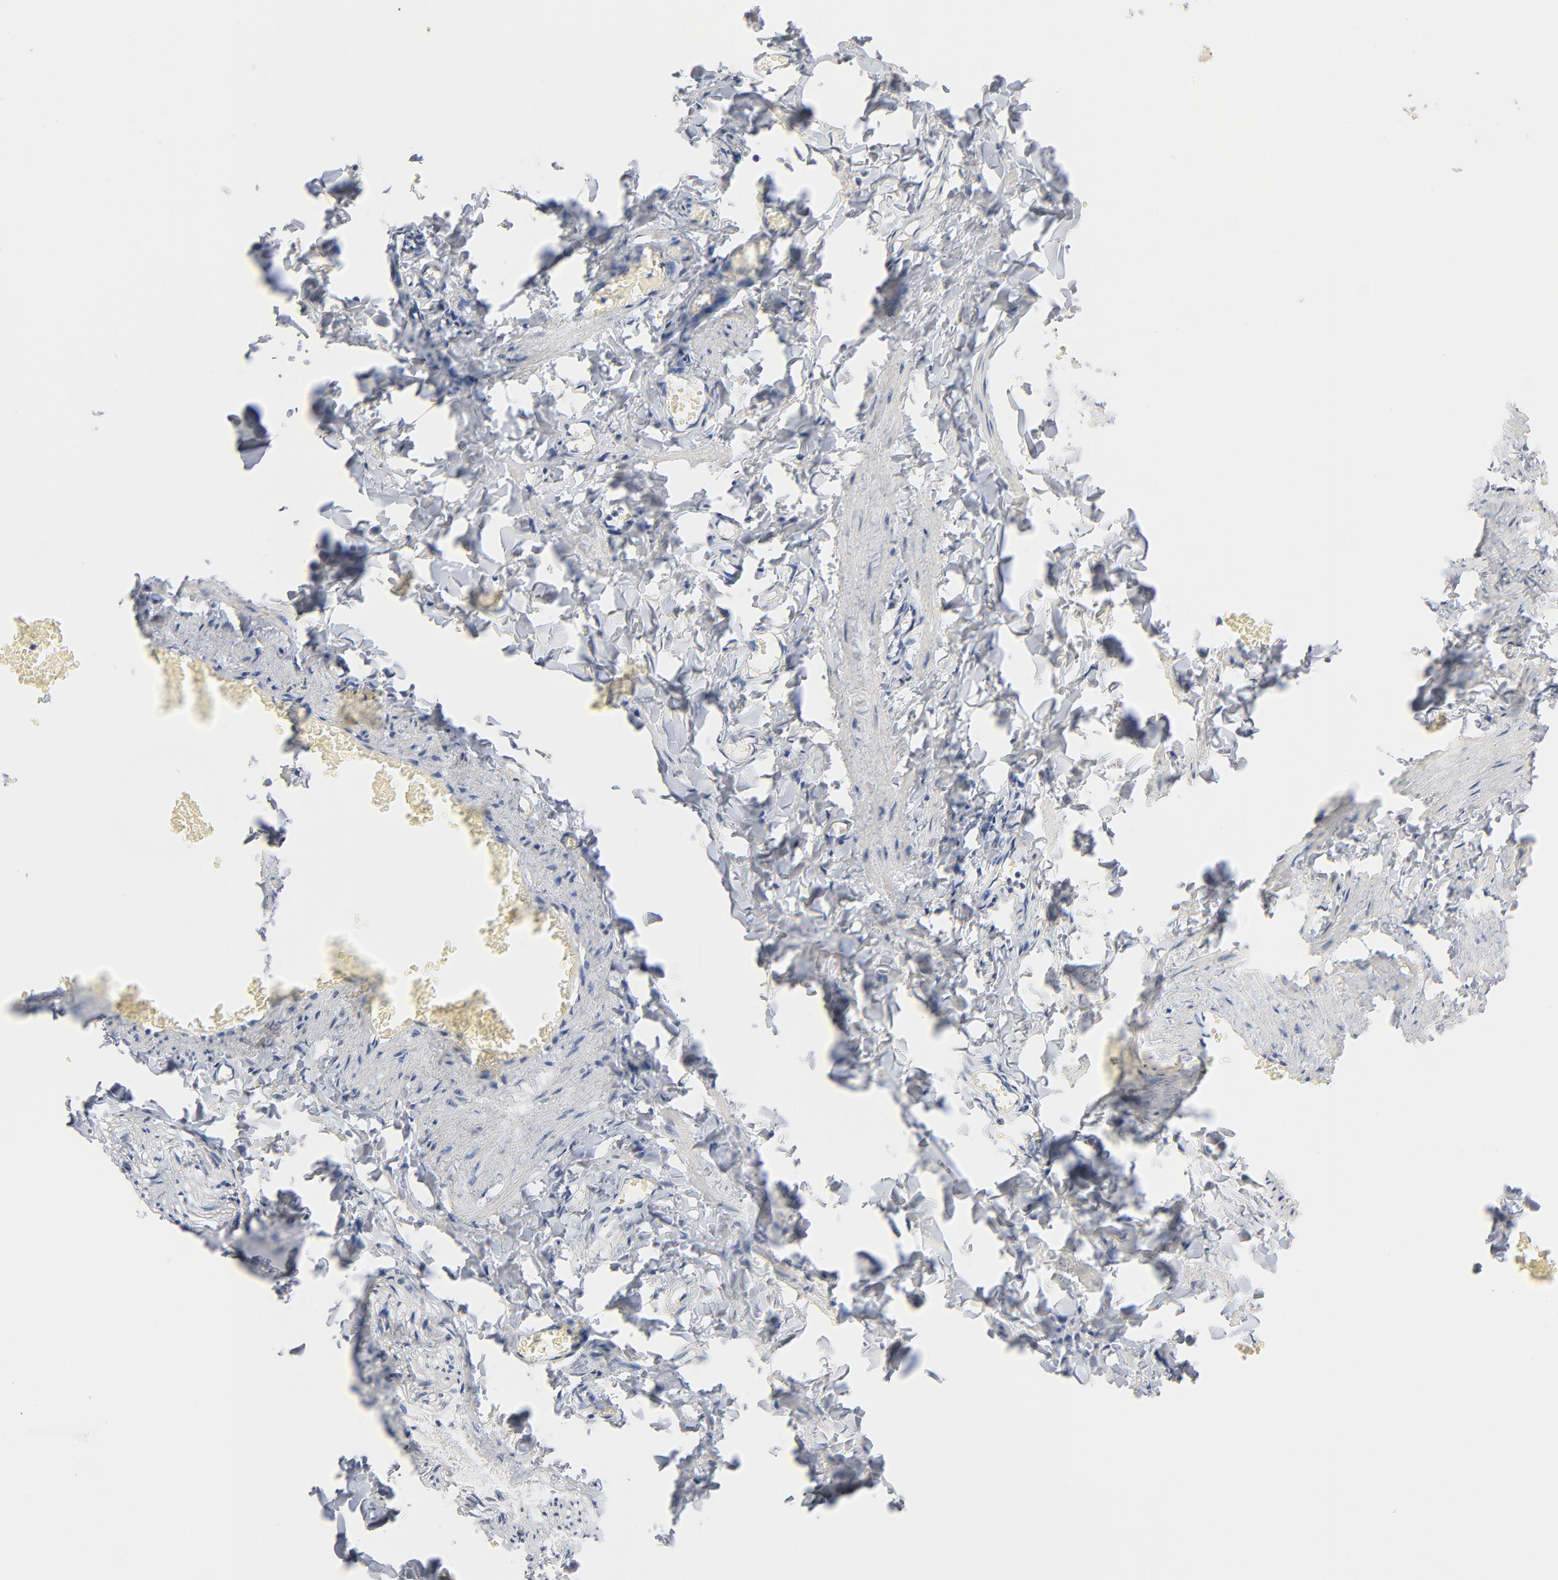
{"staining": {"intensity": "weak", "quantity": "25%-75%", "location": "cytoplasmic/membranous"}, "tissue": "adipose tissue", "cell_type": "Adipocytes", "image_type": "normal", "snomed": [{"axis": "morphology", "description": "Normal tissue, NOS"}, {"axis": "topography", "description": "Vascular tissue"}], "caption": "Adipocytes reveal weak cytoplasmic/membranous staining in approximately 25%-75% of cells in unremarkable adipose tissue.", "gene": "MSL2", "patient": {"sex": "male", "age": 41}}